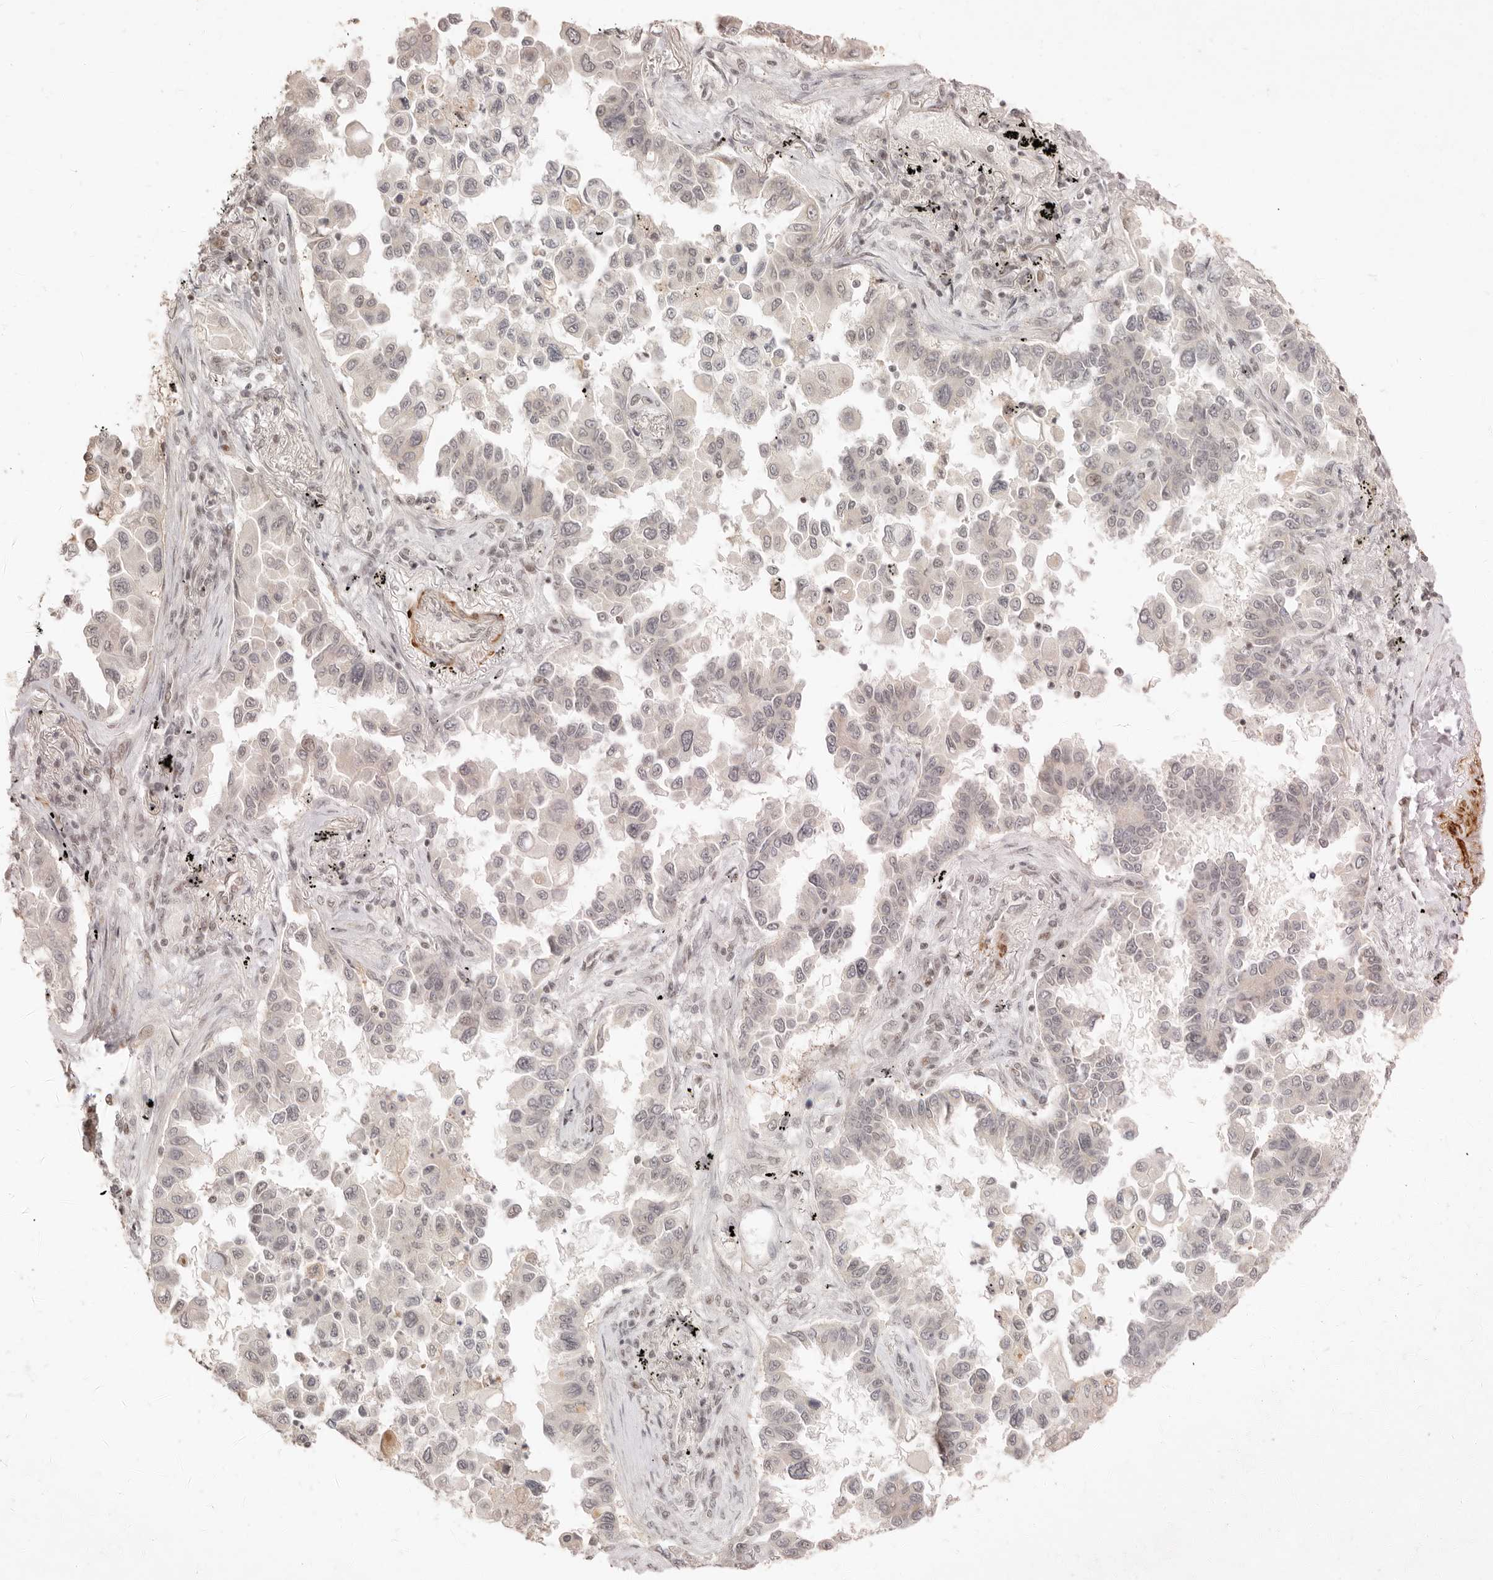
{"staining": {"intensity": "negative", "quantity": "none", "location": "none"}, "tissue": "lung cancer", "cell_type": "Tumor cells", "image_type": "cancer", "snomed": [{"axis": "morphology", "description": "Adenocarcinoma, NOS"}, {"axis": "topography", "description": "Lung"}], "caption": "Human lung cancer (adenocarcinoma) stained for a protein using IHC demonstrates no expression in tumor cells.", "gene": "GABPA", "patient": {"sex": "female", "age": 67}}